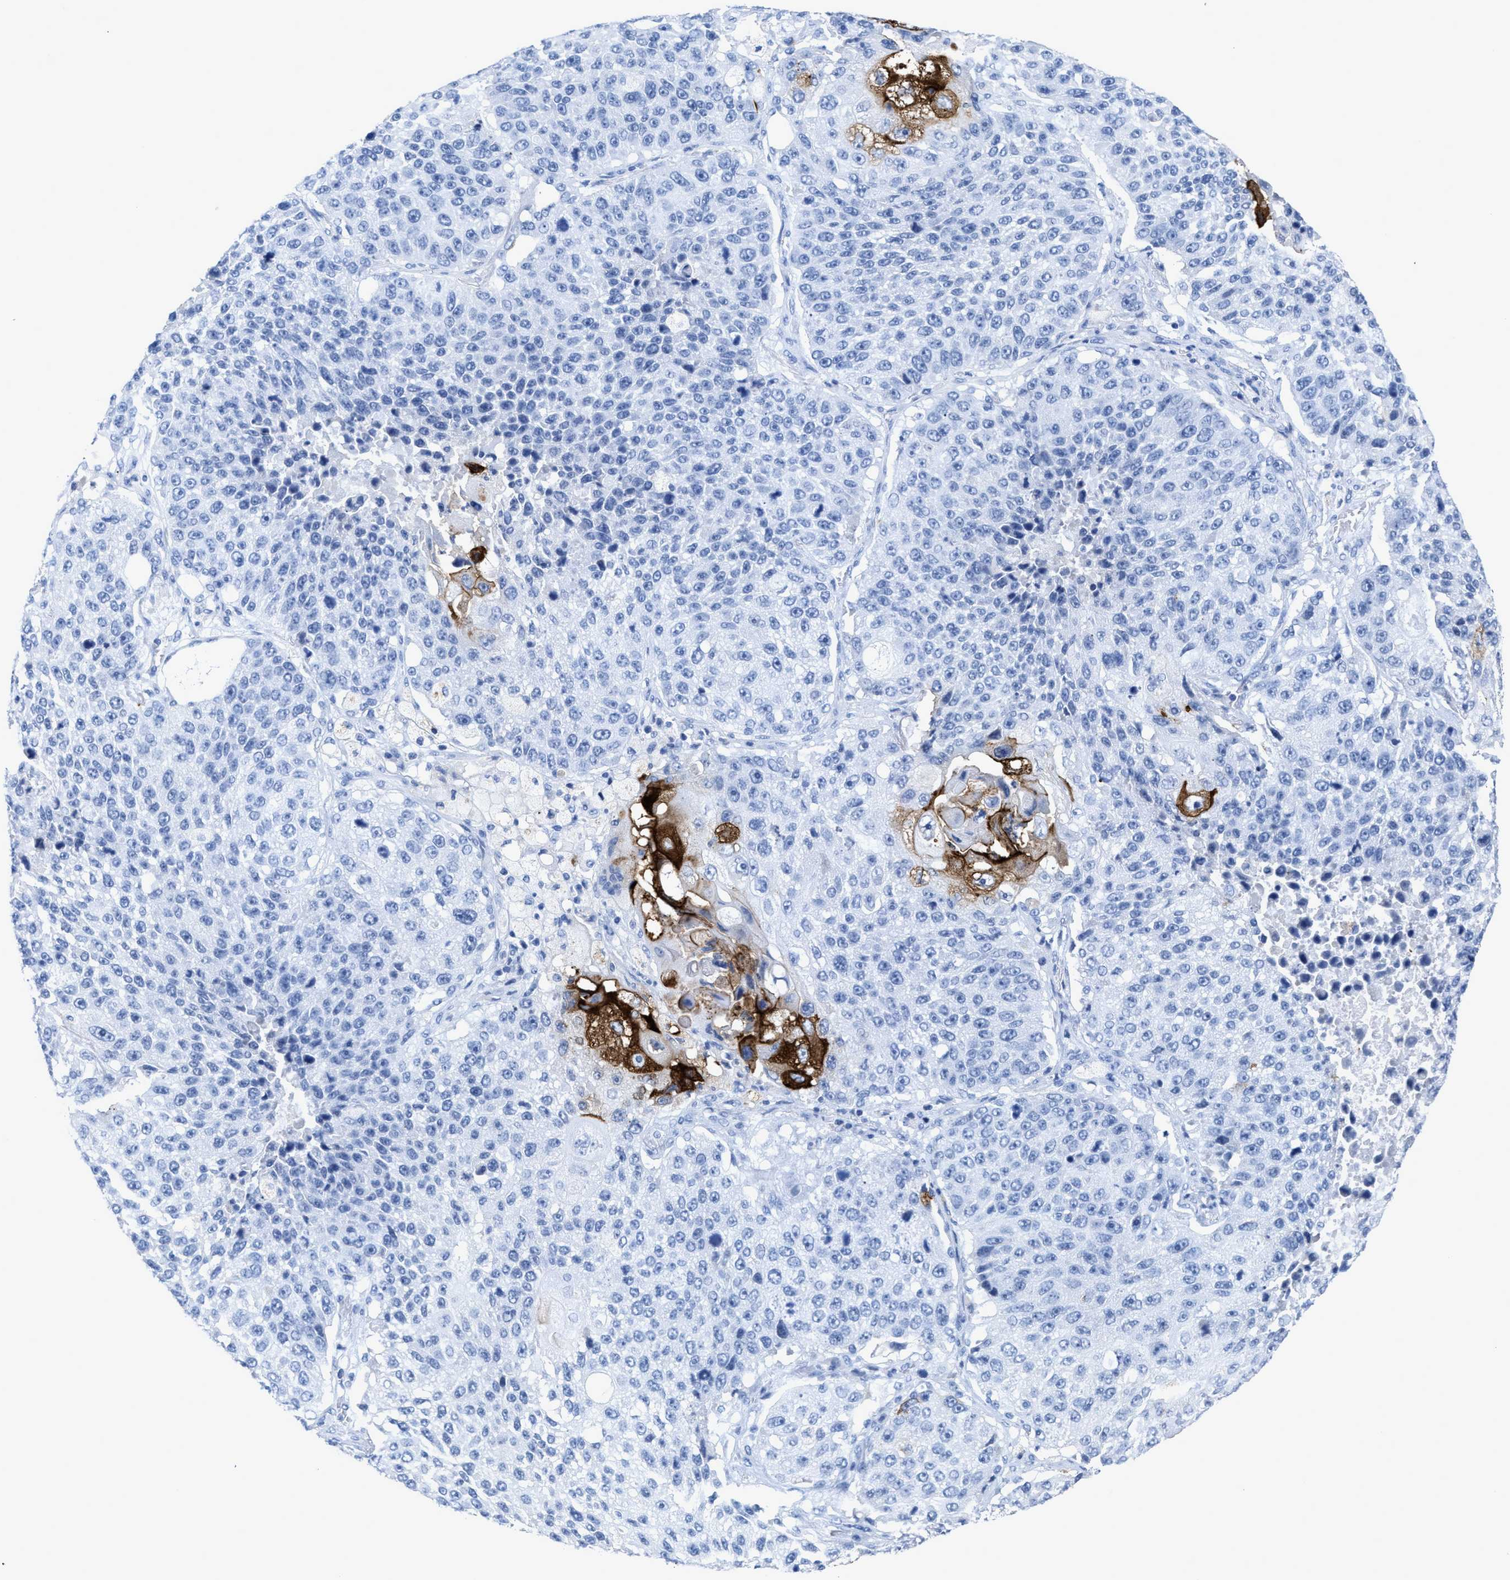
{"staining": {"intensity": "strong", "quantity": "<25%", "location": "cytoplasmic/membranous"}, "tissue": "lung cancer", "cell_type": "Tumor cells", "image_type": "cancer", "snomed": [{"axis": "morphology", "description": "Squamous cell carcinoma, NOS"}, {"axis": "topography", "description": "Lung"}], "caption": "Tumor cells demonstrate strong cytoplasmic/membranous expression in approximately <25% of cells in lung cancer (squamous cell carcinoma).", "gene": "CEACAM5", "patient": {"sex": "male", "age": 61}}